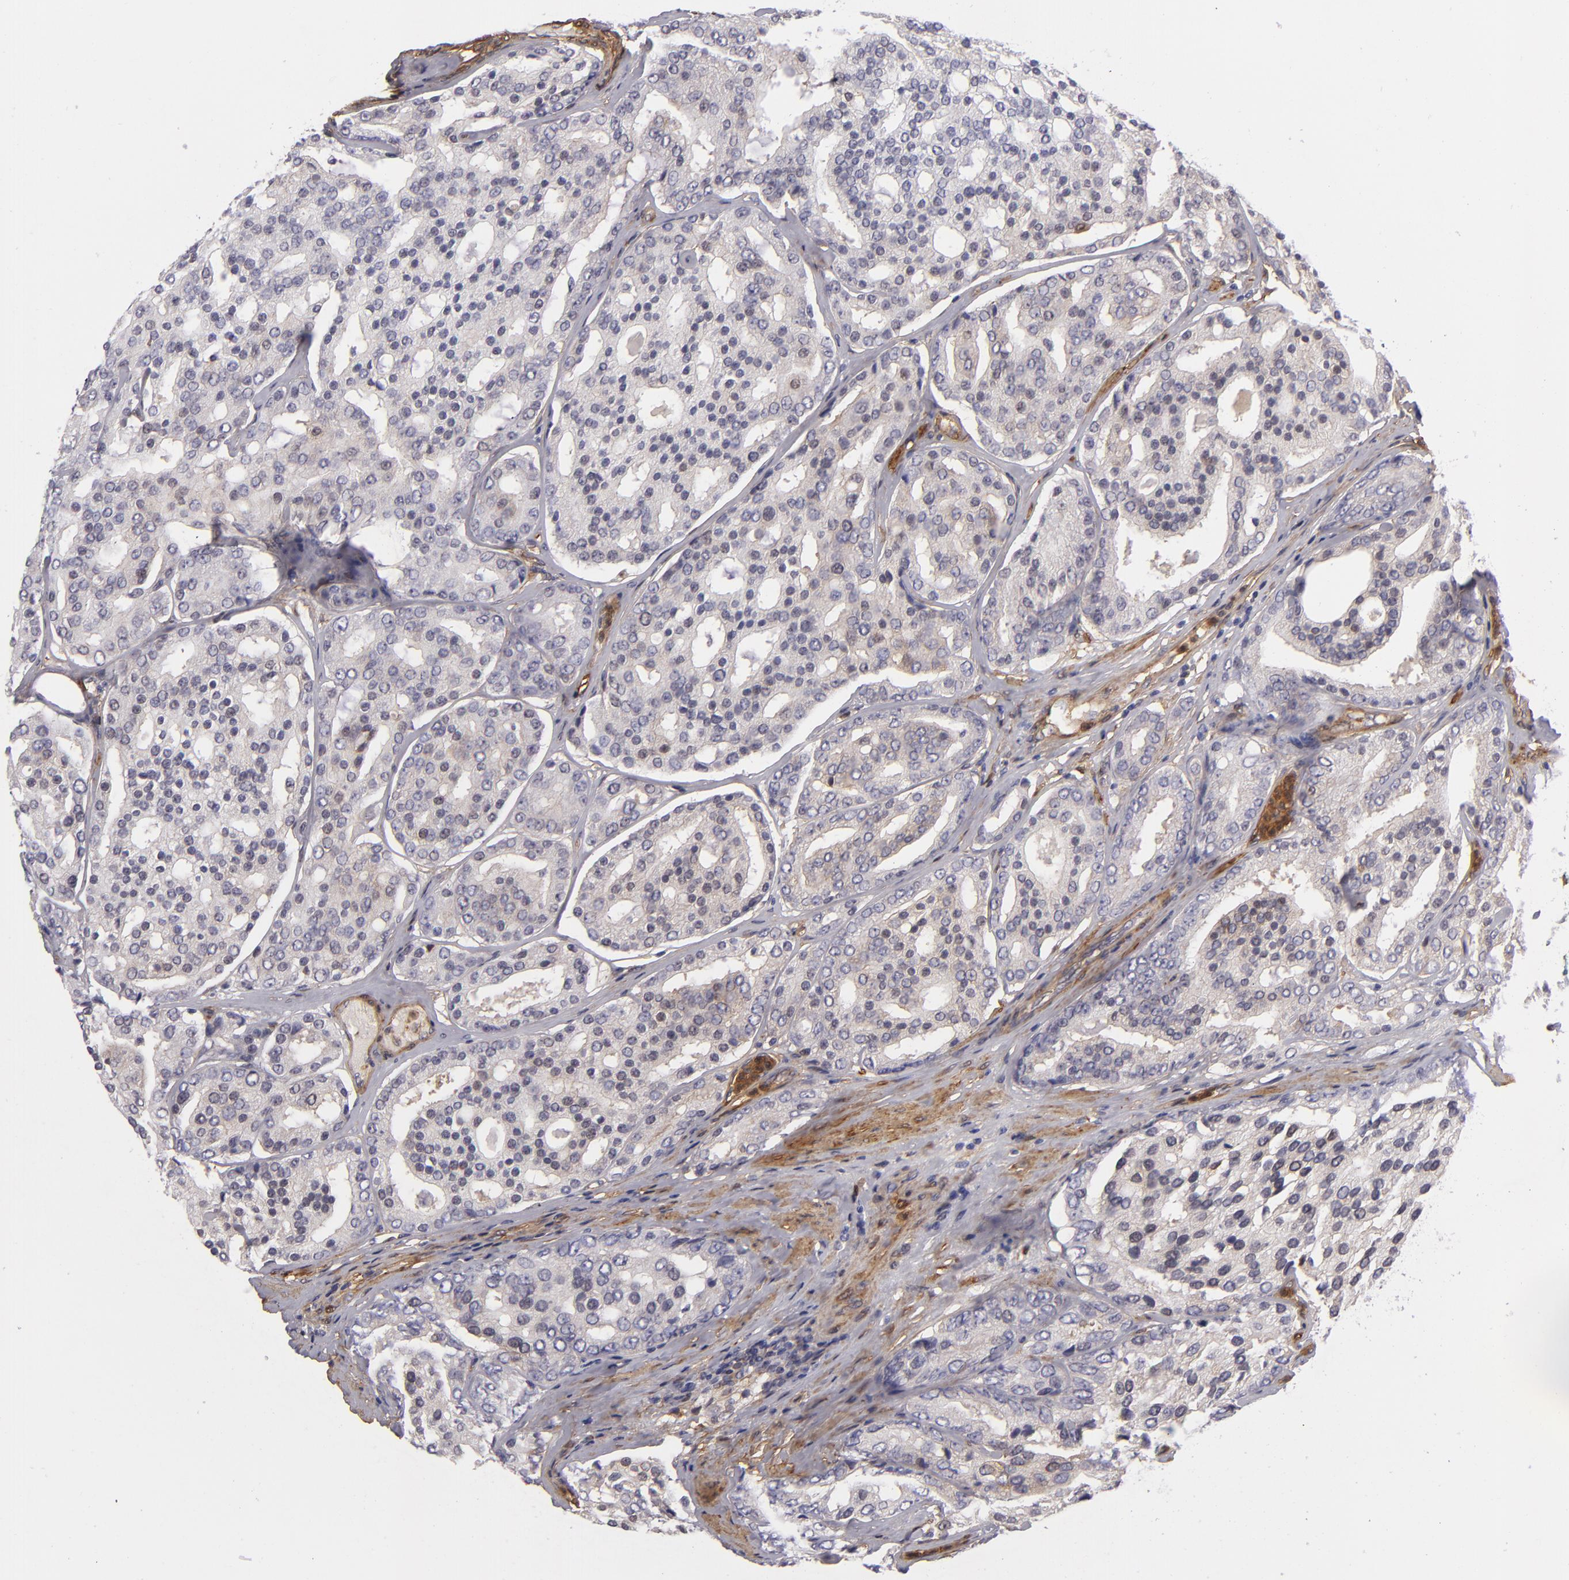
{"staining": {"intensity": "weak", "quantity": "<25%", "location": "cytoplasmic/membranous"}, "tissue": "prostate cancer", "cell_type": "Tumor cells", "image_type": "cancer", "snomed": [{"axis": "morphology", "description": "Adenocarcinoma, High grade"}, {"axis": "topography", "description": "Prostate"}], "caption": "This micrograph is of prostate cancer stained with immunohistochemistry (IHC) to label a protein in brown with the nuclei are counter-stained blue. There is no staining in tumor cells.", "gene": "VCL", "patient": {"sex": "male", "age": 64}}